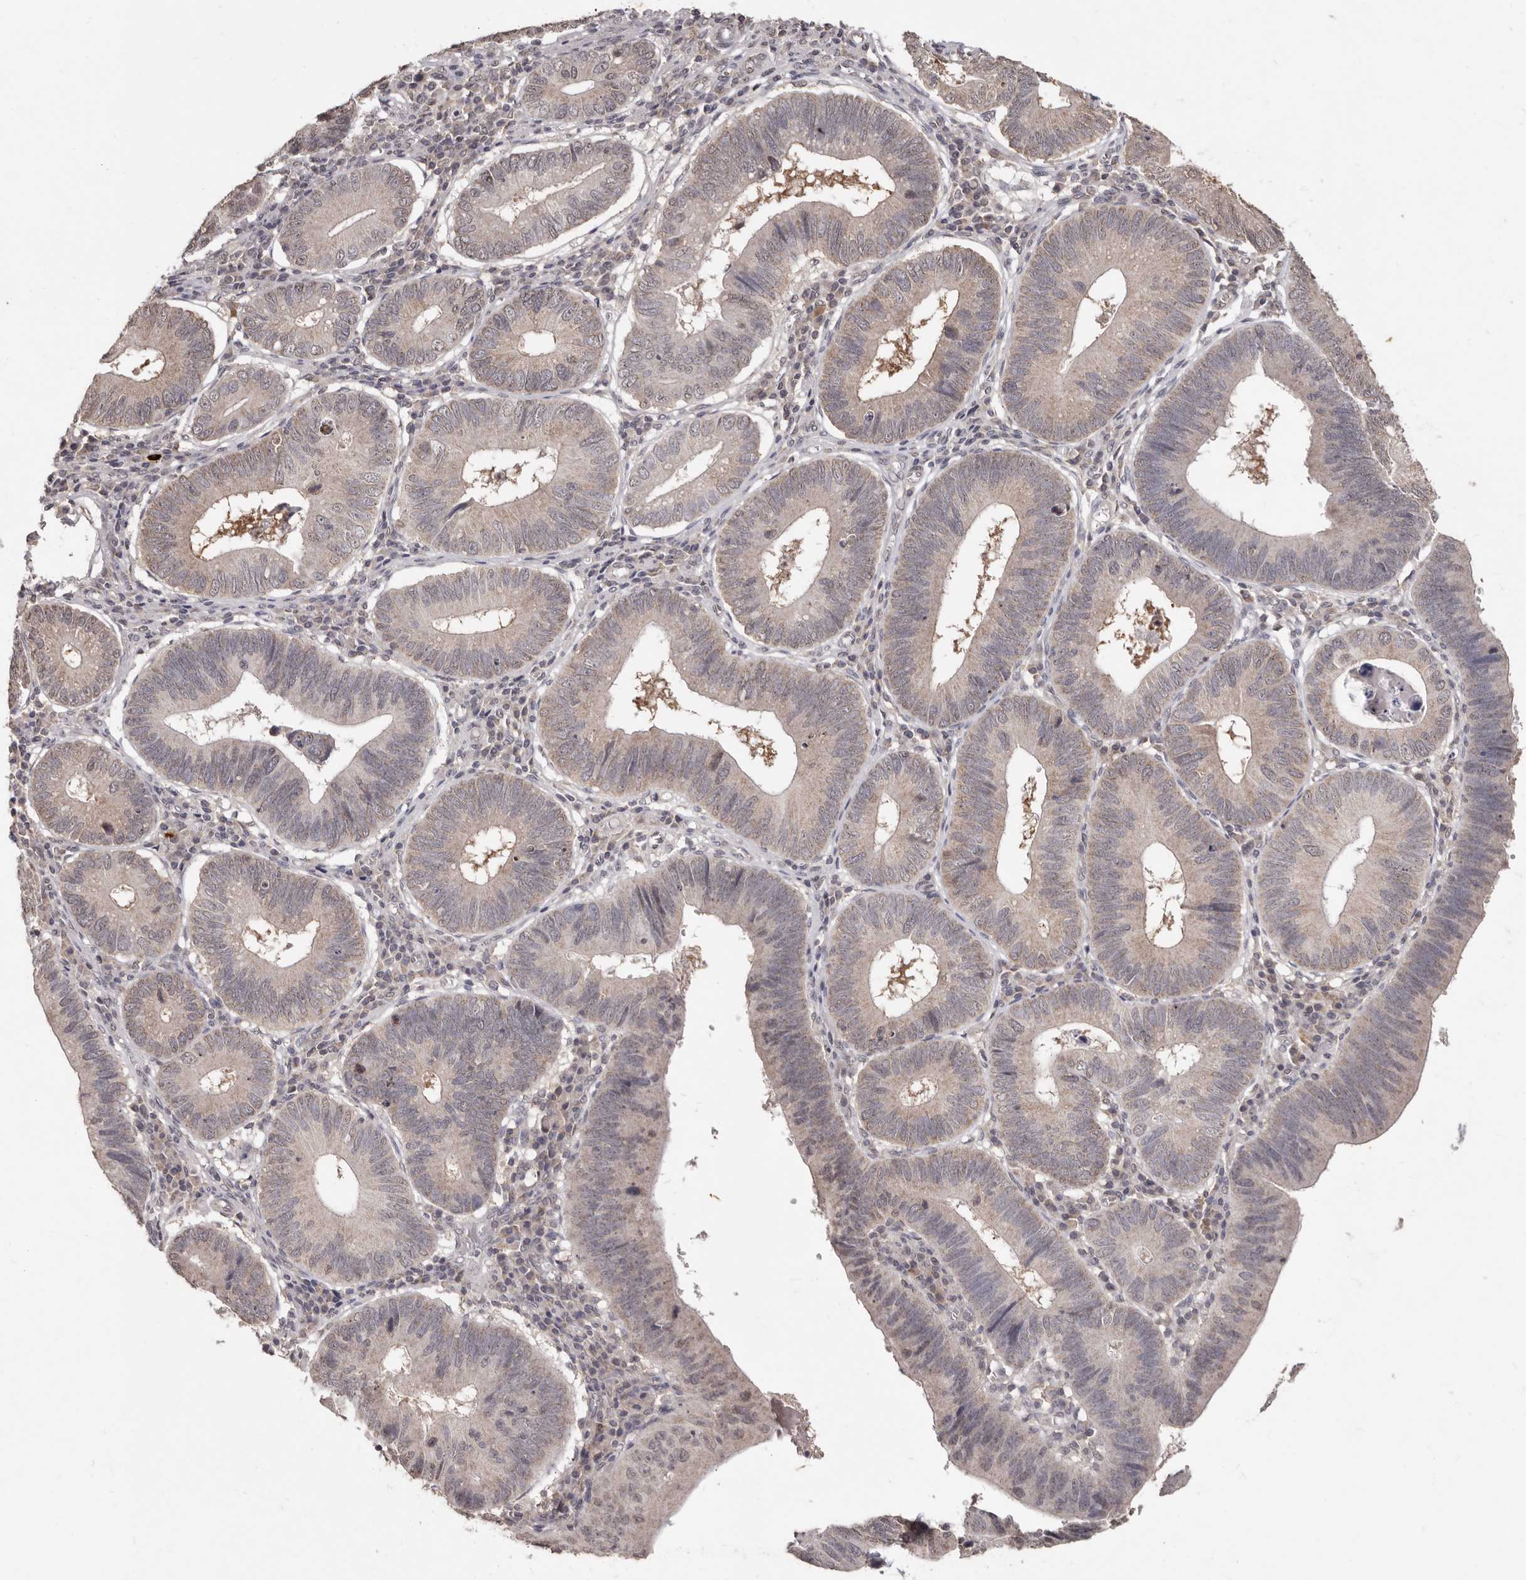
{"staining": {"intensity": "weak", "quantity": "25%-75%", "location": "cytoplasmic/membranous,nuclear"}, "tissue": "stomach cancer", "cell_type": "Tumor cells", "image_type": "cancer", "snomed": [{"axis": "morphology", "description": "Adenocarcinoma, NOS"}, {"axis": "topography", "description": "Stomach"}], "caption": "DAB immunohistochemical staining of stomach cancer (adenocarcinoma) displays weak cytoplasmic/membranous and nuclear protein positivity in about 25%-75% of tumor cells.", "gene": "LINGO2", "patient": {"sex": "male", "age": 59}}